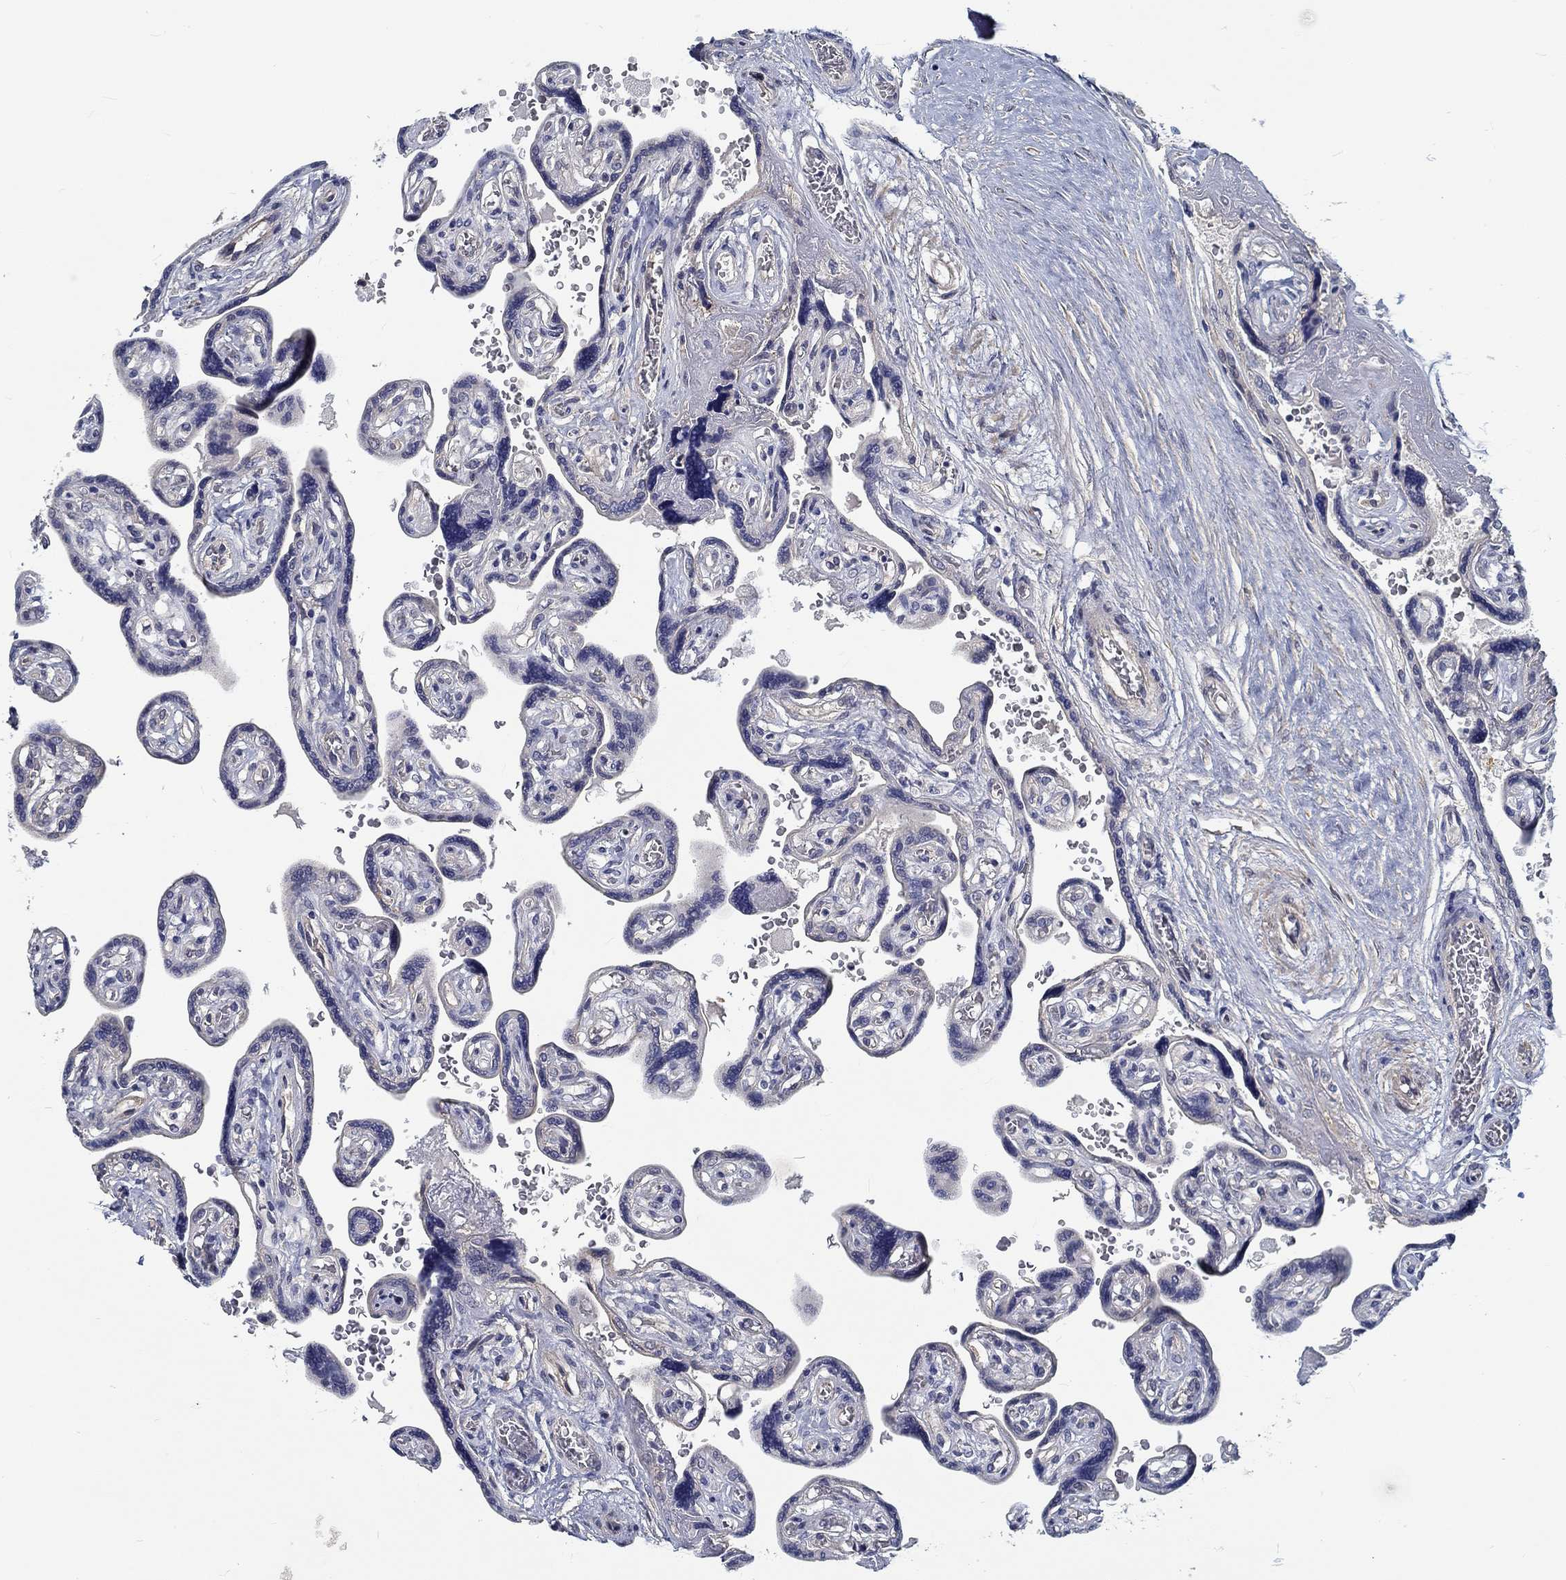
{"staining": {"intensity": "negative", "quantity": "none", "location": "none"}, "tissue": "placenta", "cell_type": "Decidual cells", "image_type": "normal", "snomed": [{"axis": "morphology", "description": "Normal tissue, NOS"}, {"axis": "topography", "description": "Placenta"}], "caption": "High power microscopy histopathology image of an IHC photomicrograph of unremarkable placenta, revealing no significant staining in decidual cells.", "gene": "MYBPC1", "patient": {"sex": "female", "age": 32}}